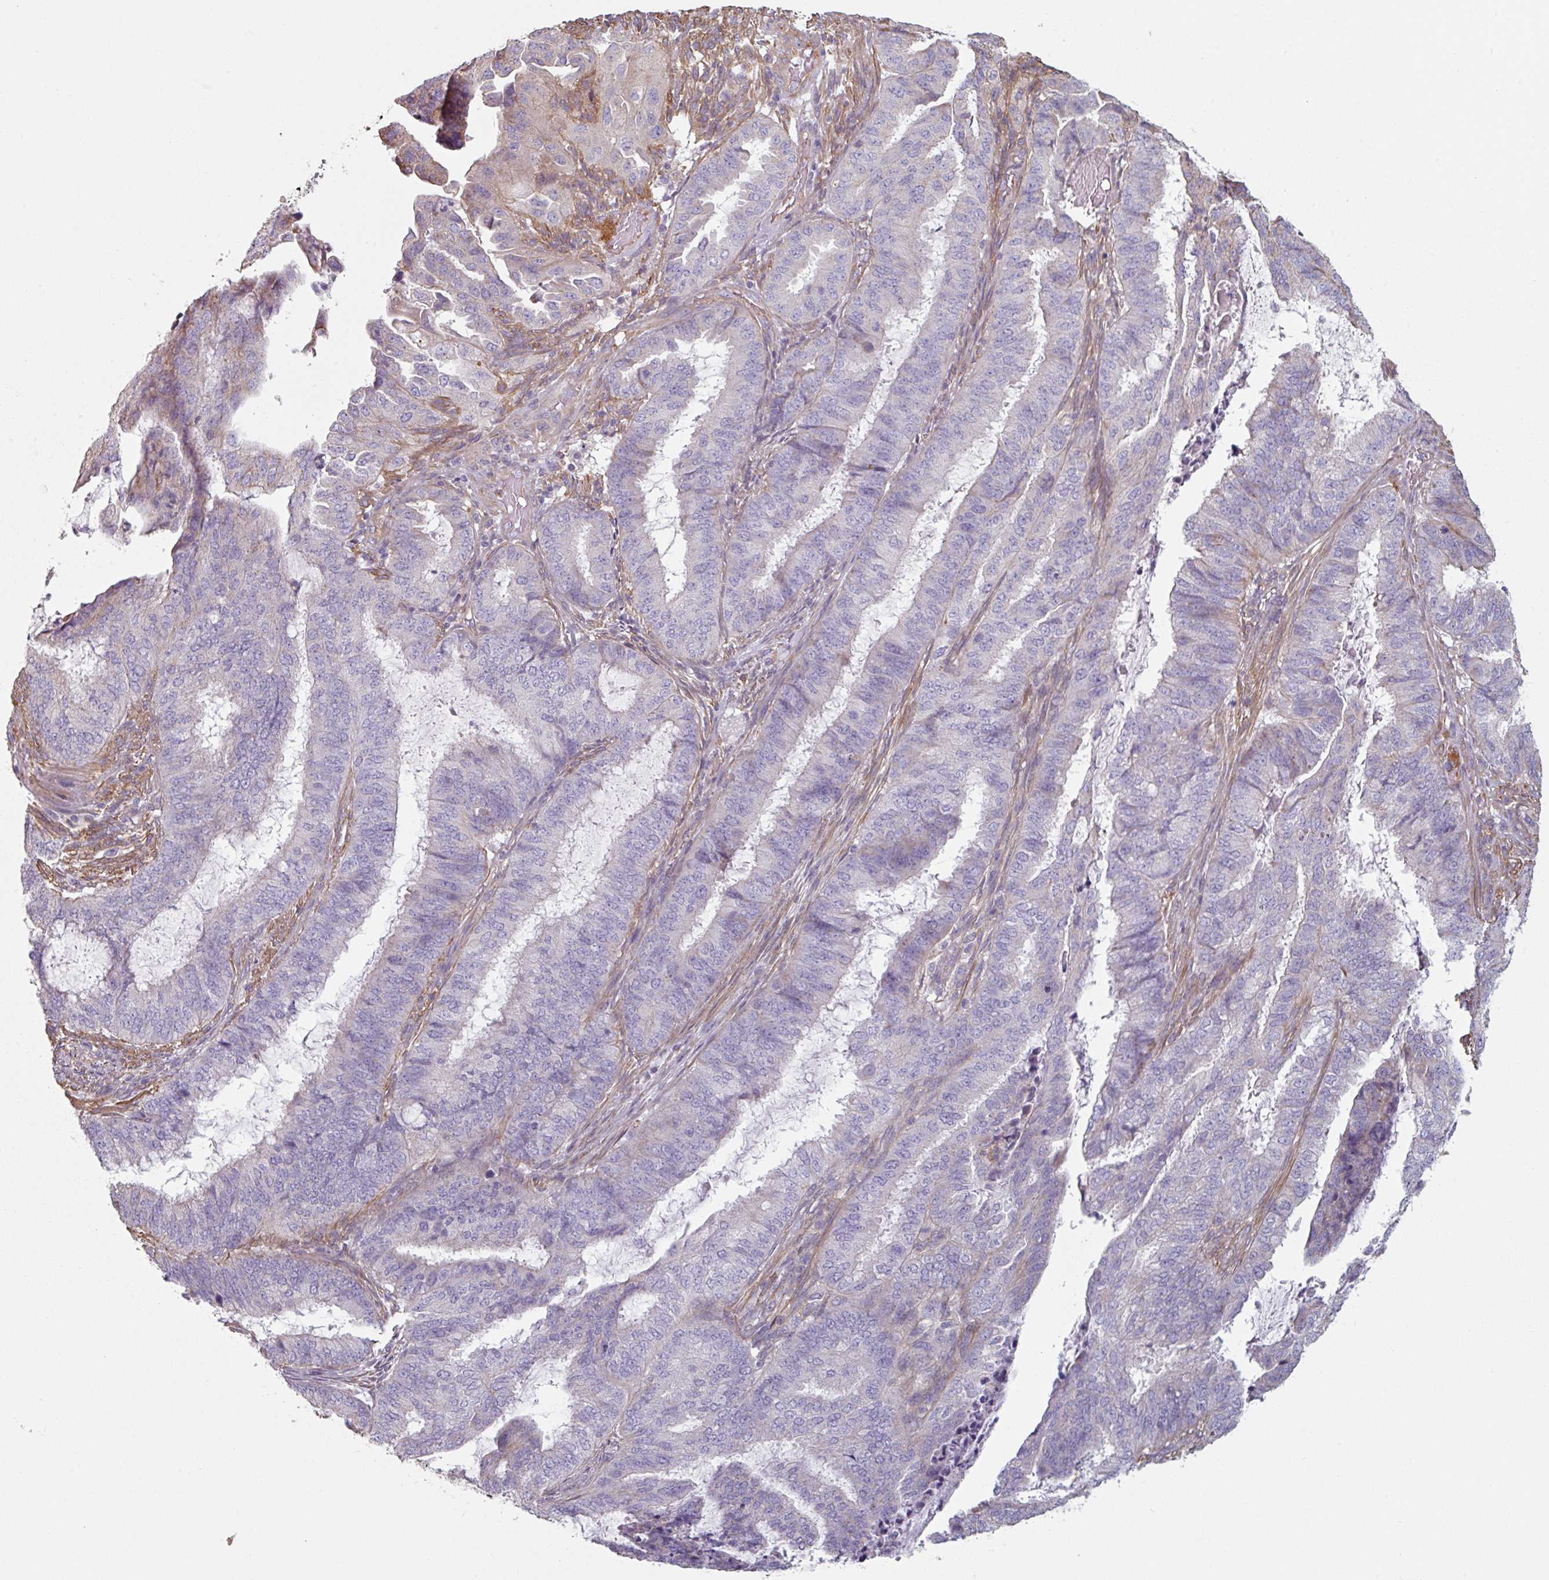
{"staining": {"intensity": "negative", "quantity": "none", "location": "none"}, "tissue": "endometrial cancer", "cell_type": "Tumor cells", "image_type": "cancer", "snomed": [{"axis": "morphology", "description": "Adenocarcinoma, NOS"}, {"axis": "topography", "description": "Endometrium"}], "caption": "Immunohistochemistry (IHC) of human endometrial cancer (adenocarcinoma) reveals no staining in tumor cells.", "gene": "GSTA4", "patient": {"sex": "female", "age": 51}}